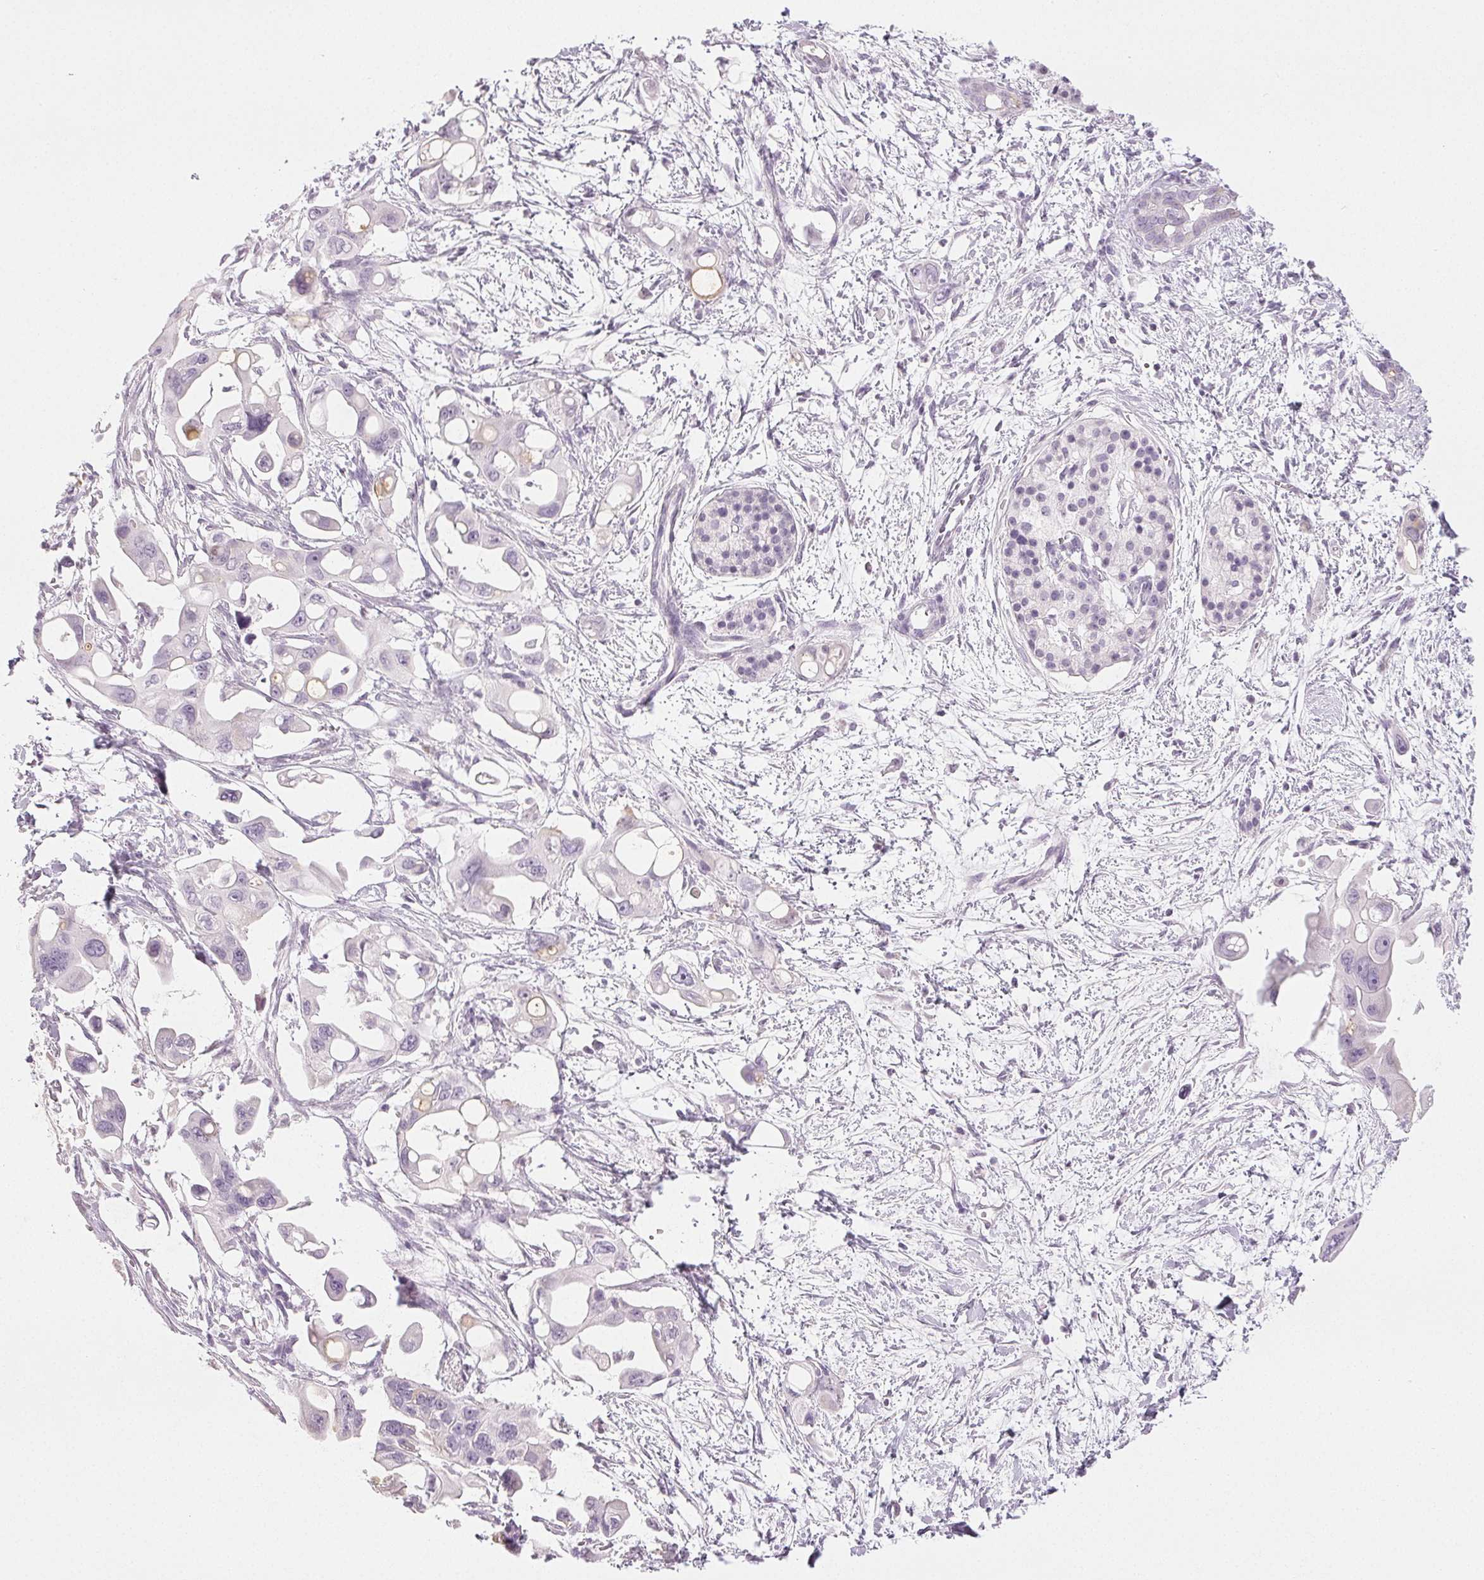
{"staining": {"intensity": "negative", "quantity": "none", "location": "none"}, "tissue": "pancreatic cancer", "cell_type": "Tumor cells", "image_type": "cancer", "snomed": [{"axis": "morphology", "description": "Adenocarcinoma, NOS"}, {"axis": "topography", "description": "Pancreas"}], "caption": "DAB (3,3'-diaminobenzidine) immunohistochemical staining of adenocarcinoma (pancreatic) exhibits no significant expression in tumor cells. The staining is performed using DAB brown chromogen with nuclei counter-stained in using hematoxylin.", "gene": "COL7A1", "patient": {"sex": "male", "age": 61}}